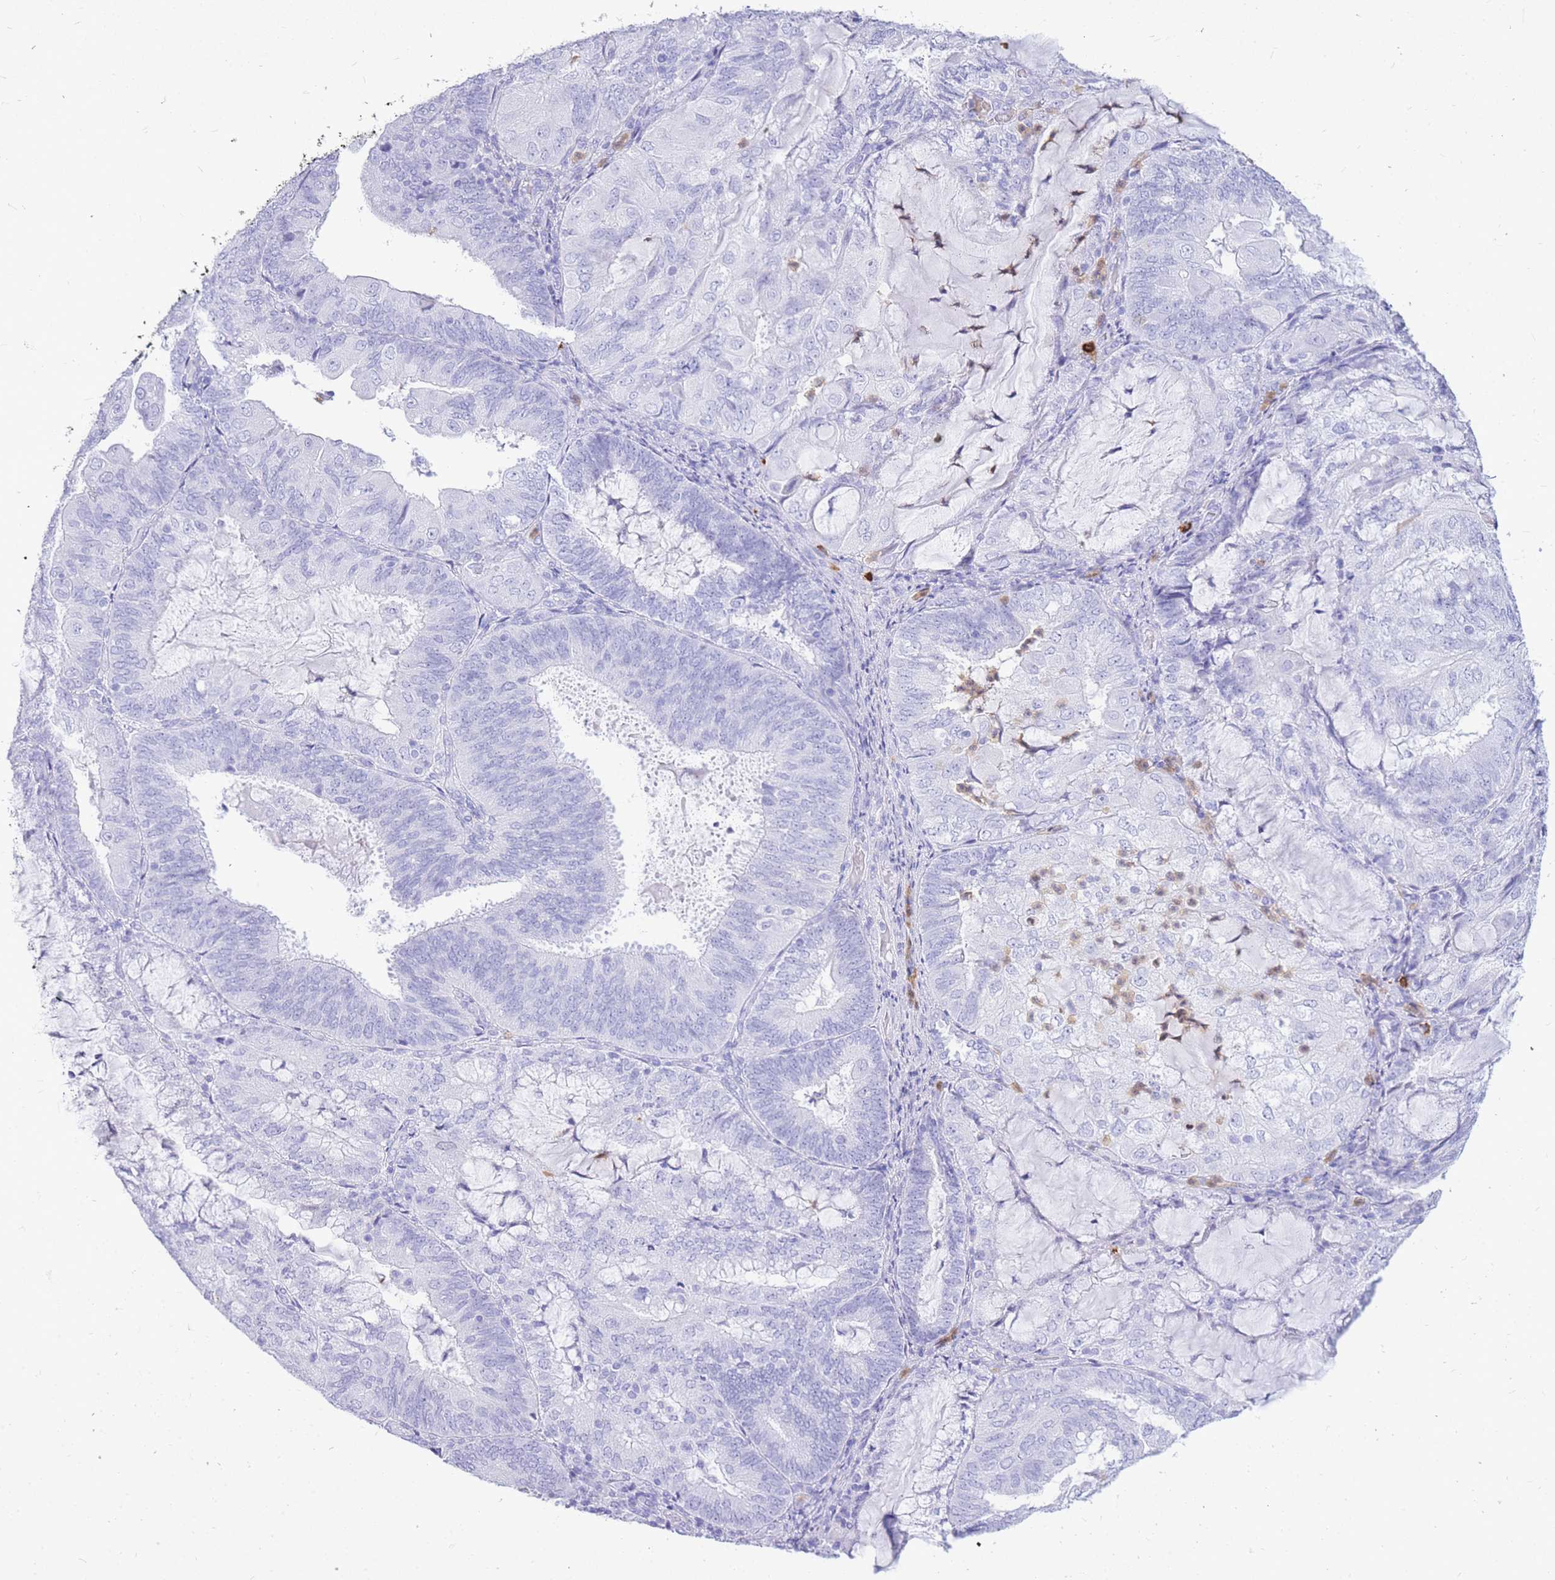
{"staining": {"intensity": "negative", "quantity": "none", "location": "none"}, "tissue": "endometrial cancer", "cell_type": "Tumor cells", "image_type": "cancer", "snomed": [{"axis": "morphology", "description": "Adenocarcinoma, NOS"}, {"axis": "topography", "description": "Endometrium"}], "caption": "Human endometrial cancer stained for a protein using immunohistochemistry reveals no positivity in tumor cells.", "gene": "HERC1", "patient": {"sex": "female", "age": 81}}